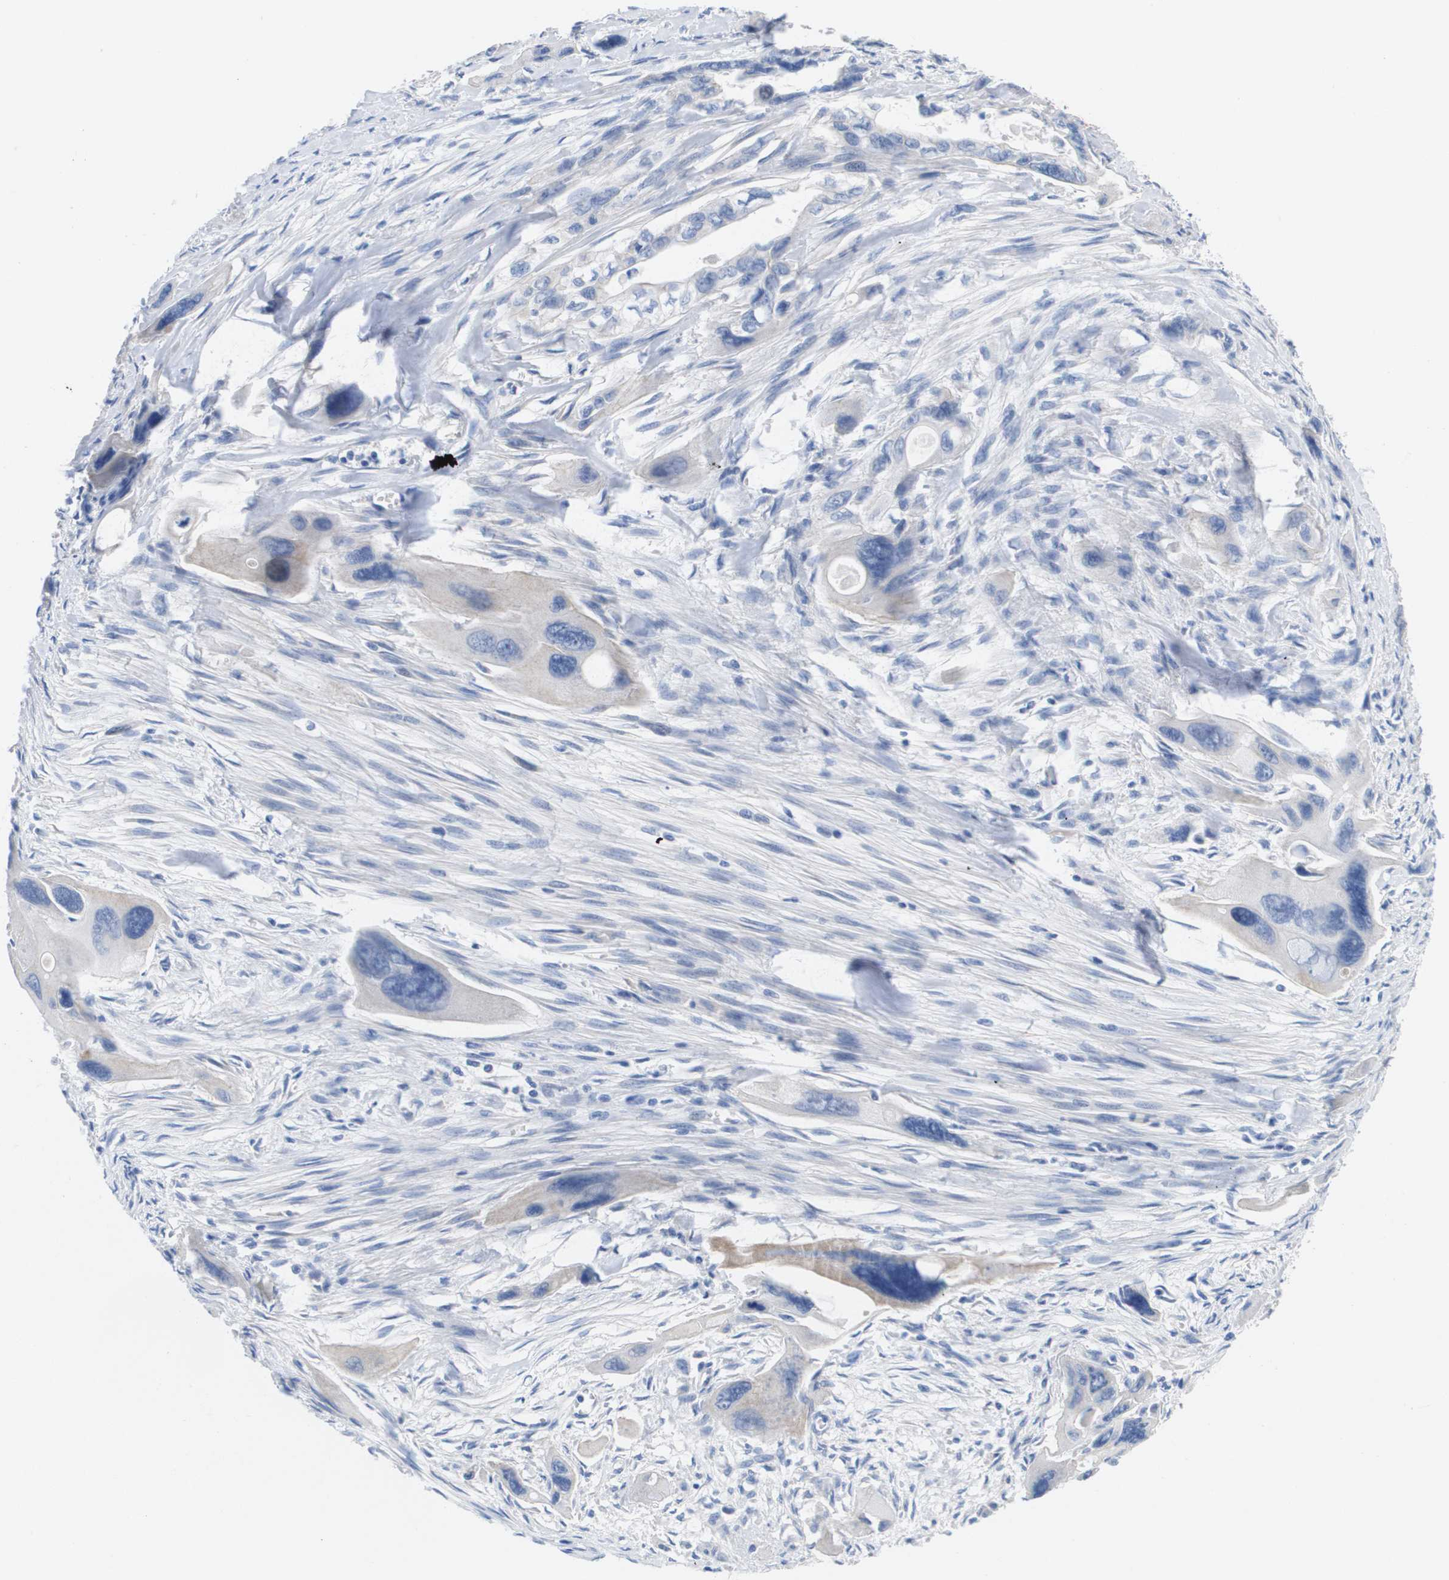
{"staining": {"intensity": "negative", "quantity": "none", "location": "none"}, "tissue": "pancreatic cancer", "cell_type": "Tumor cells", "image_type": "cancer", "snomed": [{"axis": "morphology", "description": "Adenocarcinoma, NOS"}, {"axis": "topography", "description": "Pancreas"}], "caption": "Immunohistochemistry (IHC) image of pancreatic adenocarcinoma stained for a protein (brown), which shows no positivity in tumor cells.", "gene": "APOA1", "patient": {"sex": "female", "age": 61}}